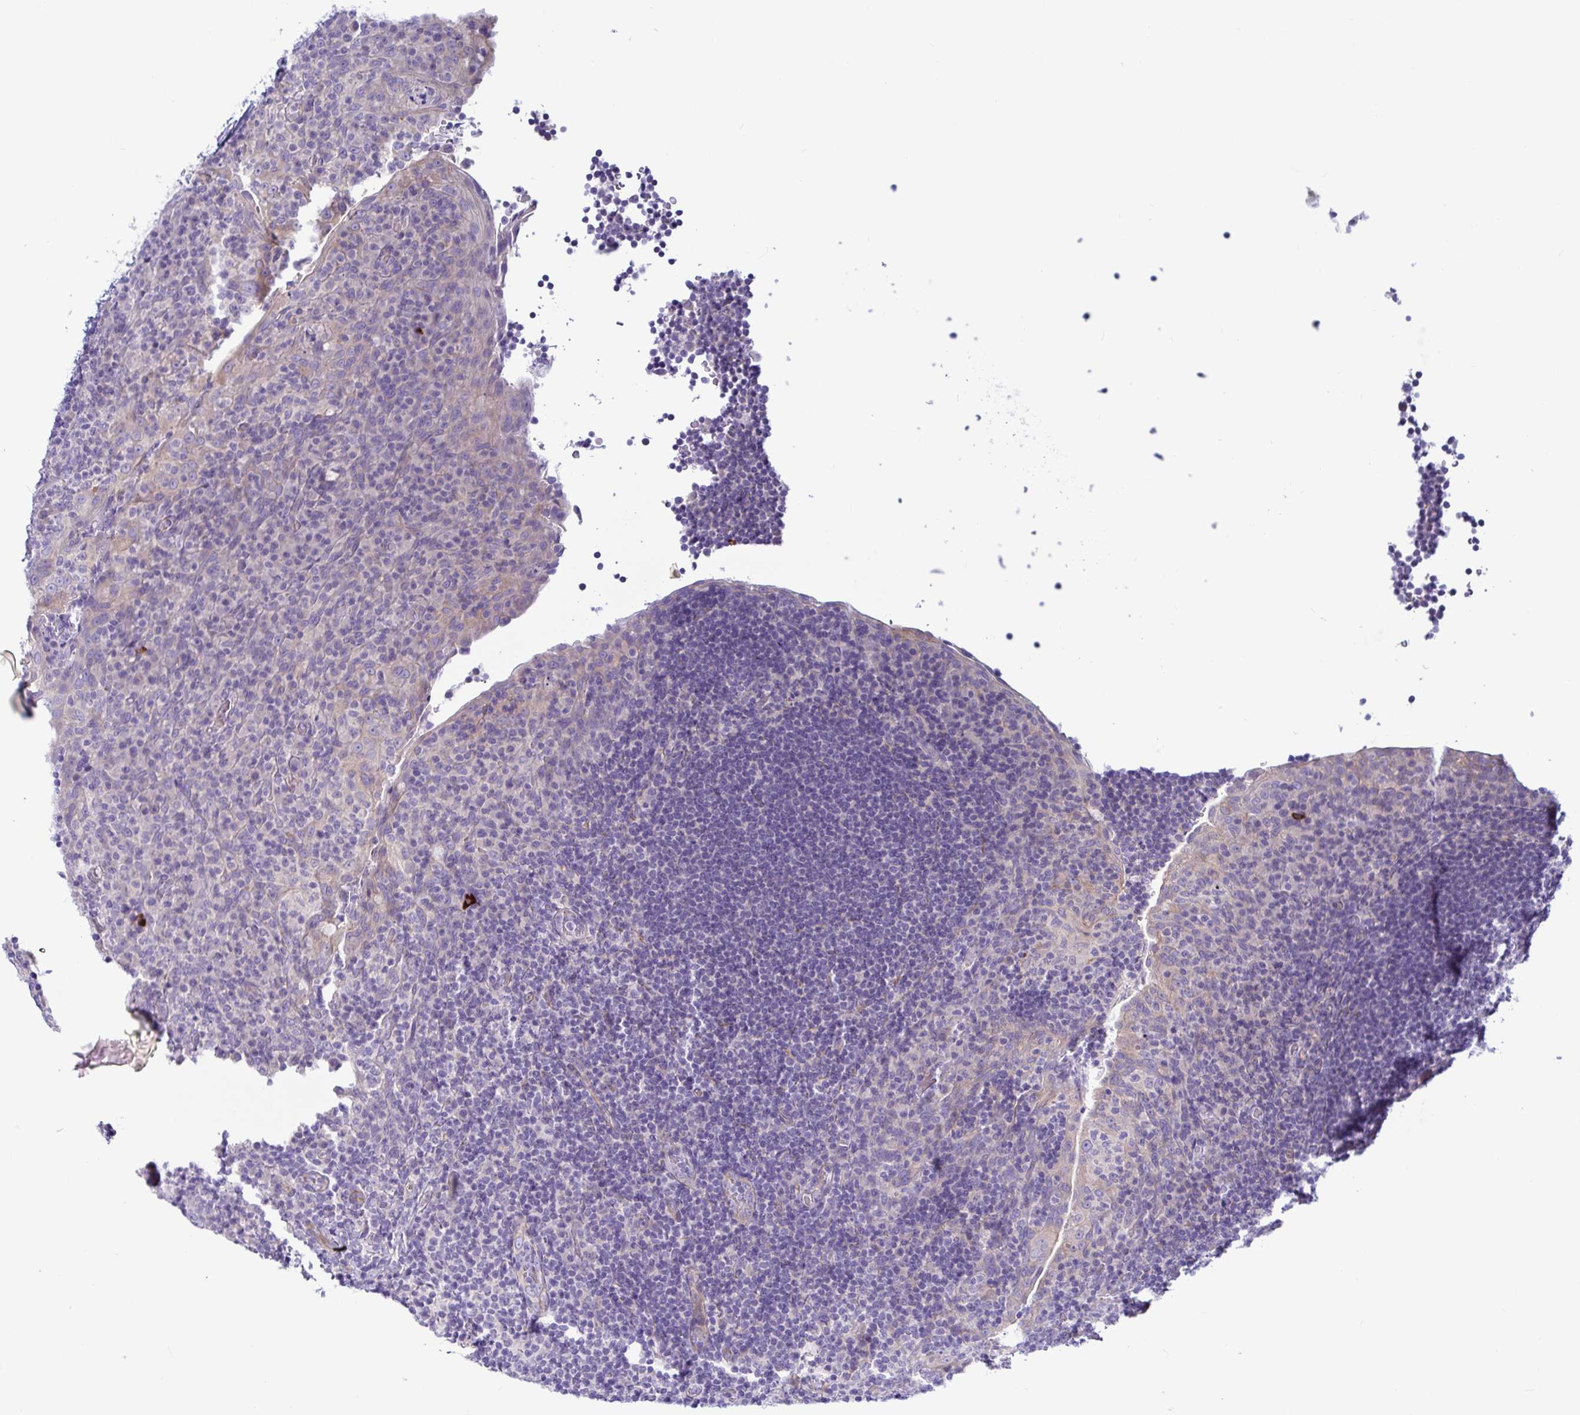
{"staining": {"intensity": "negative", "quantity": "none", "location": "none"}, "tissue": "tonsil", "cell_type": "Germinal center cells", "image_type": "normal", "snomed": [{"axis": "morphology", "description": "Normal tissue, NOS"}, {"axis": "topography", "description": "Tonsil"}], "caption": "This is a image of IHC staining of unremarkable tonsil, which shows no expression in germinal center cells. (DAB immunohistochemistry (IHC), high magnification).", "gene": "TNNI2", "patient": {"sex": "male", "age": 17}}